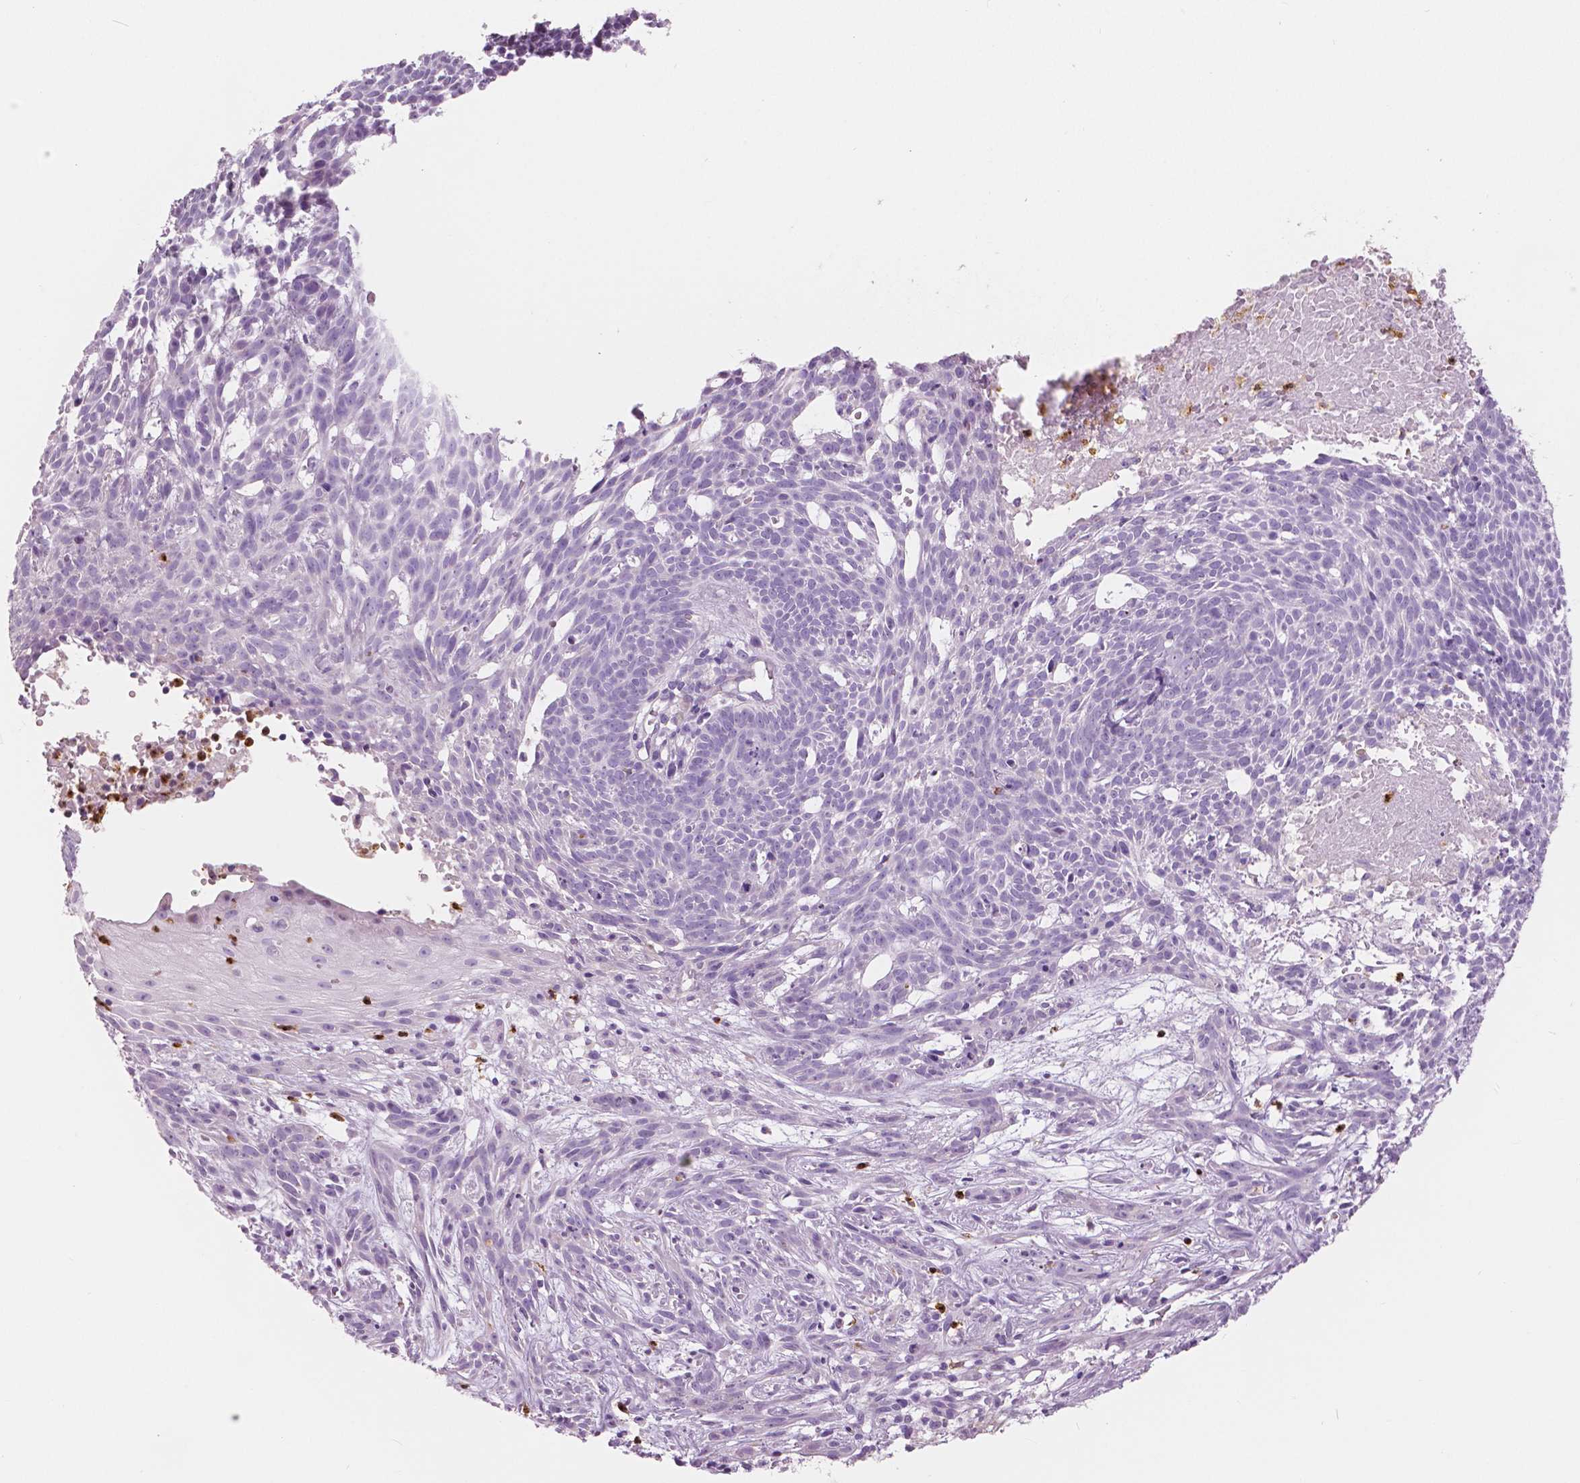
{"staining": {"intensity": "negative", "quantity": "none", "location": "none"}, "tissue": "skin cancer", "cell_type": "Tumor cells", "image_type": "cancer", "snomed": [{"axis": "morphology", "description": "Basal cell carcinoma"}, {"axis": "topography", "description": "Skin"}], "caption": "Immunohistochemistry (IHC) of human skin basal cell carcinoma displays no positivity in tumor cells.", "gene": "CXCR2", "patient": {"sex": "male", "age": 59}}